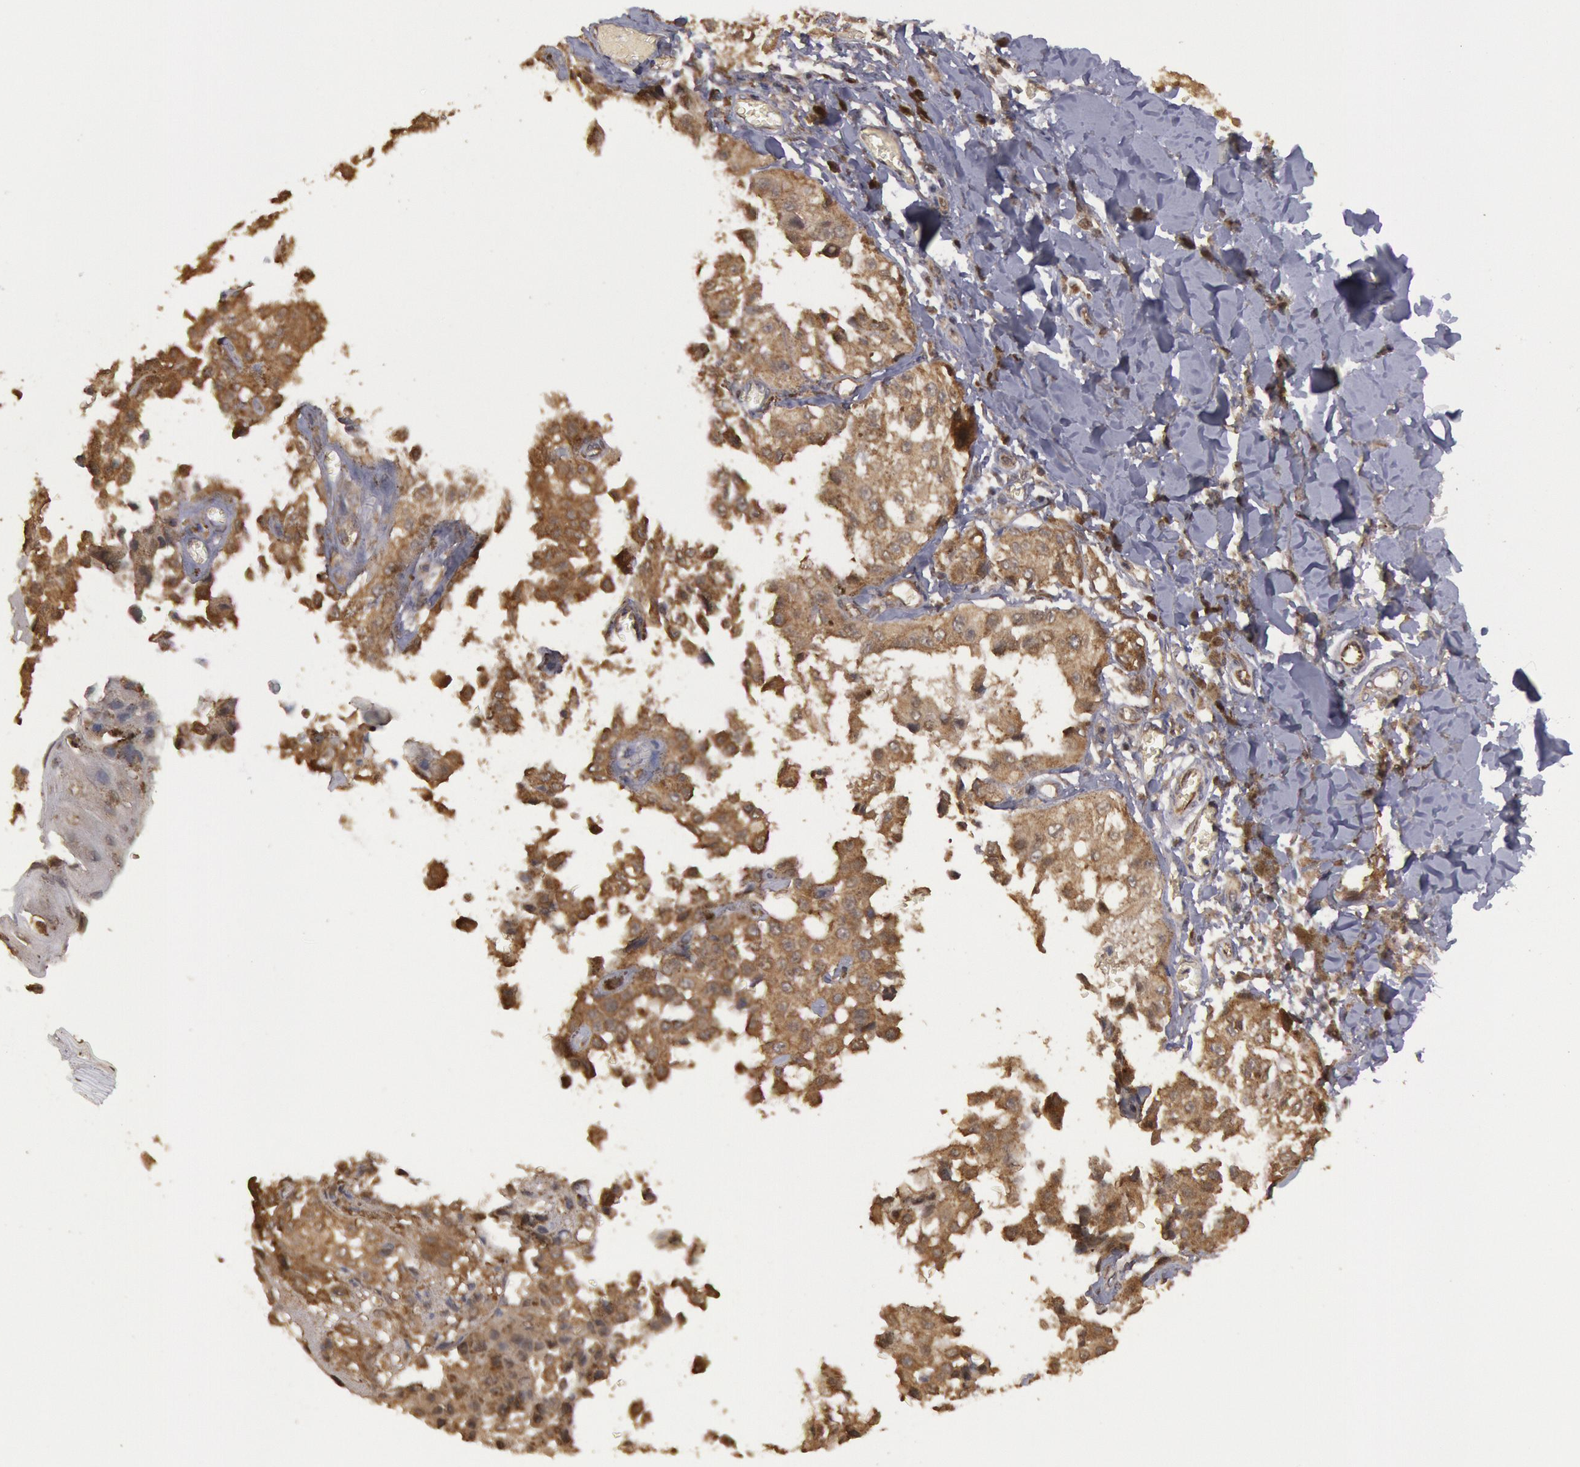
{"staining": {"intensity": "moderate", "quantity": ">75%", "location": "cytoplasmic/membranous"}, "tissue": "melanoma", "cell_type": "Tumor cells", "image_type": "cancer", "snomed": [{"axis": "morphology", "description": "Malignant melanoma, NOS"}, {"axis": "topography", "description": "Skin"}], "caption": "Immunohistochemistry (IHC) (DAB) staining of human melanoma reveals moderate cytoplasmic/membranous protein staining in about >75% of tumor cells.", "gene": "USP14", "patient": {"sex": "female", "age": 82}}